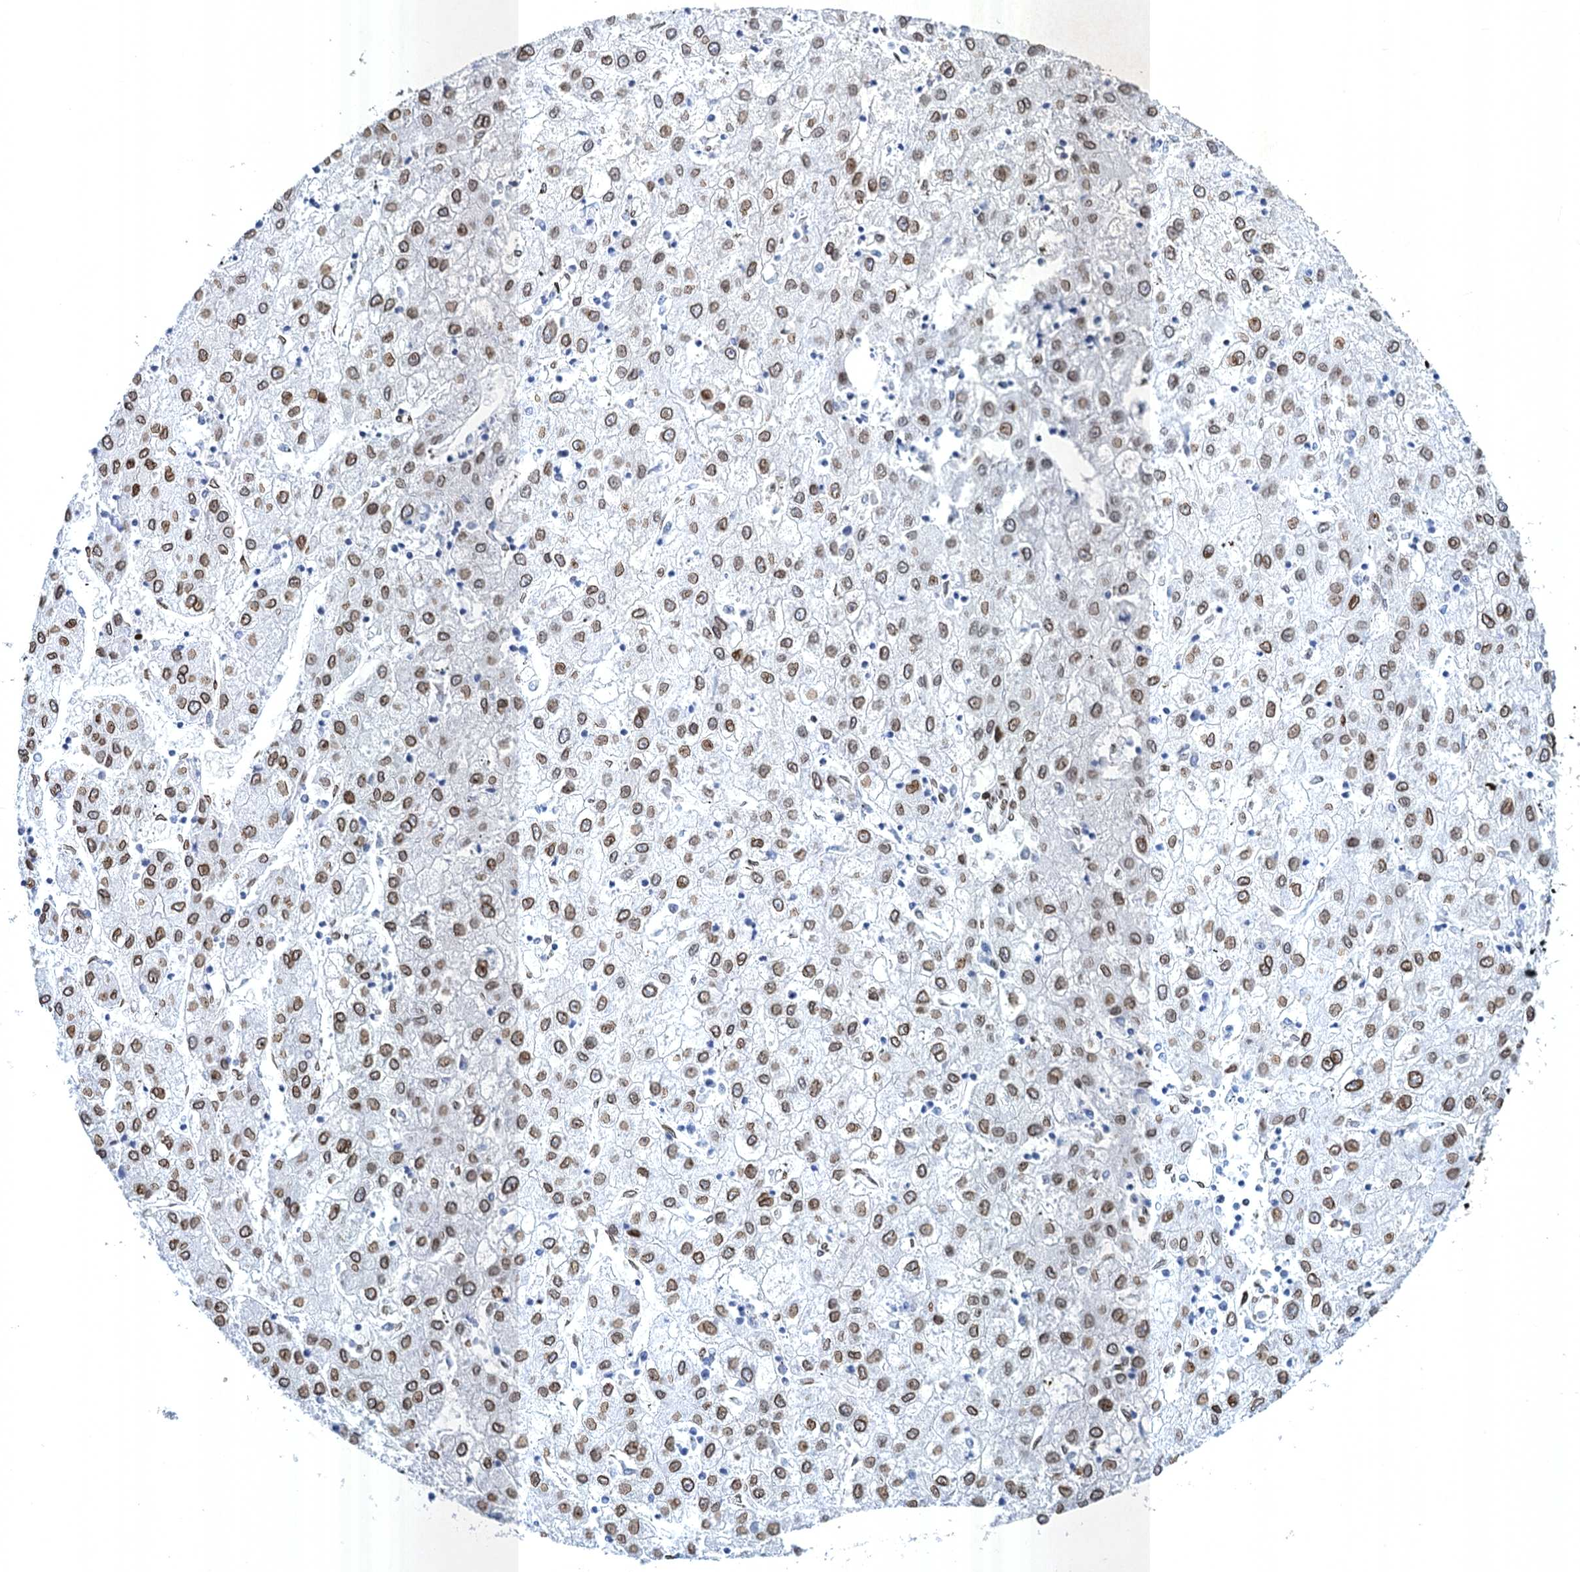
{"staining": {"intensity": "moderate", "quantity": ">75%", "location": "cytoplasmic/membranous,nuclear"}, "tissue": "liver cancer", "cell_type": "Tumor cells", "image_type": "cancer", "snomed": [{"axis": "morphology", "description": "Carcinoma, Hepatocellular, NOS"}, {"axis": "topography", "description": "Liver"}], "caption": "Human hepatocellular carcinoma (liver) stained with a protein marker reveals moderate staining in tumor cells.", "gene": "PRSS35", "patient": {"sex": "male", "age": 72}}